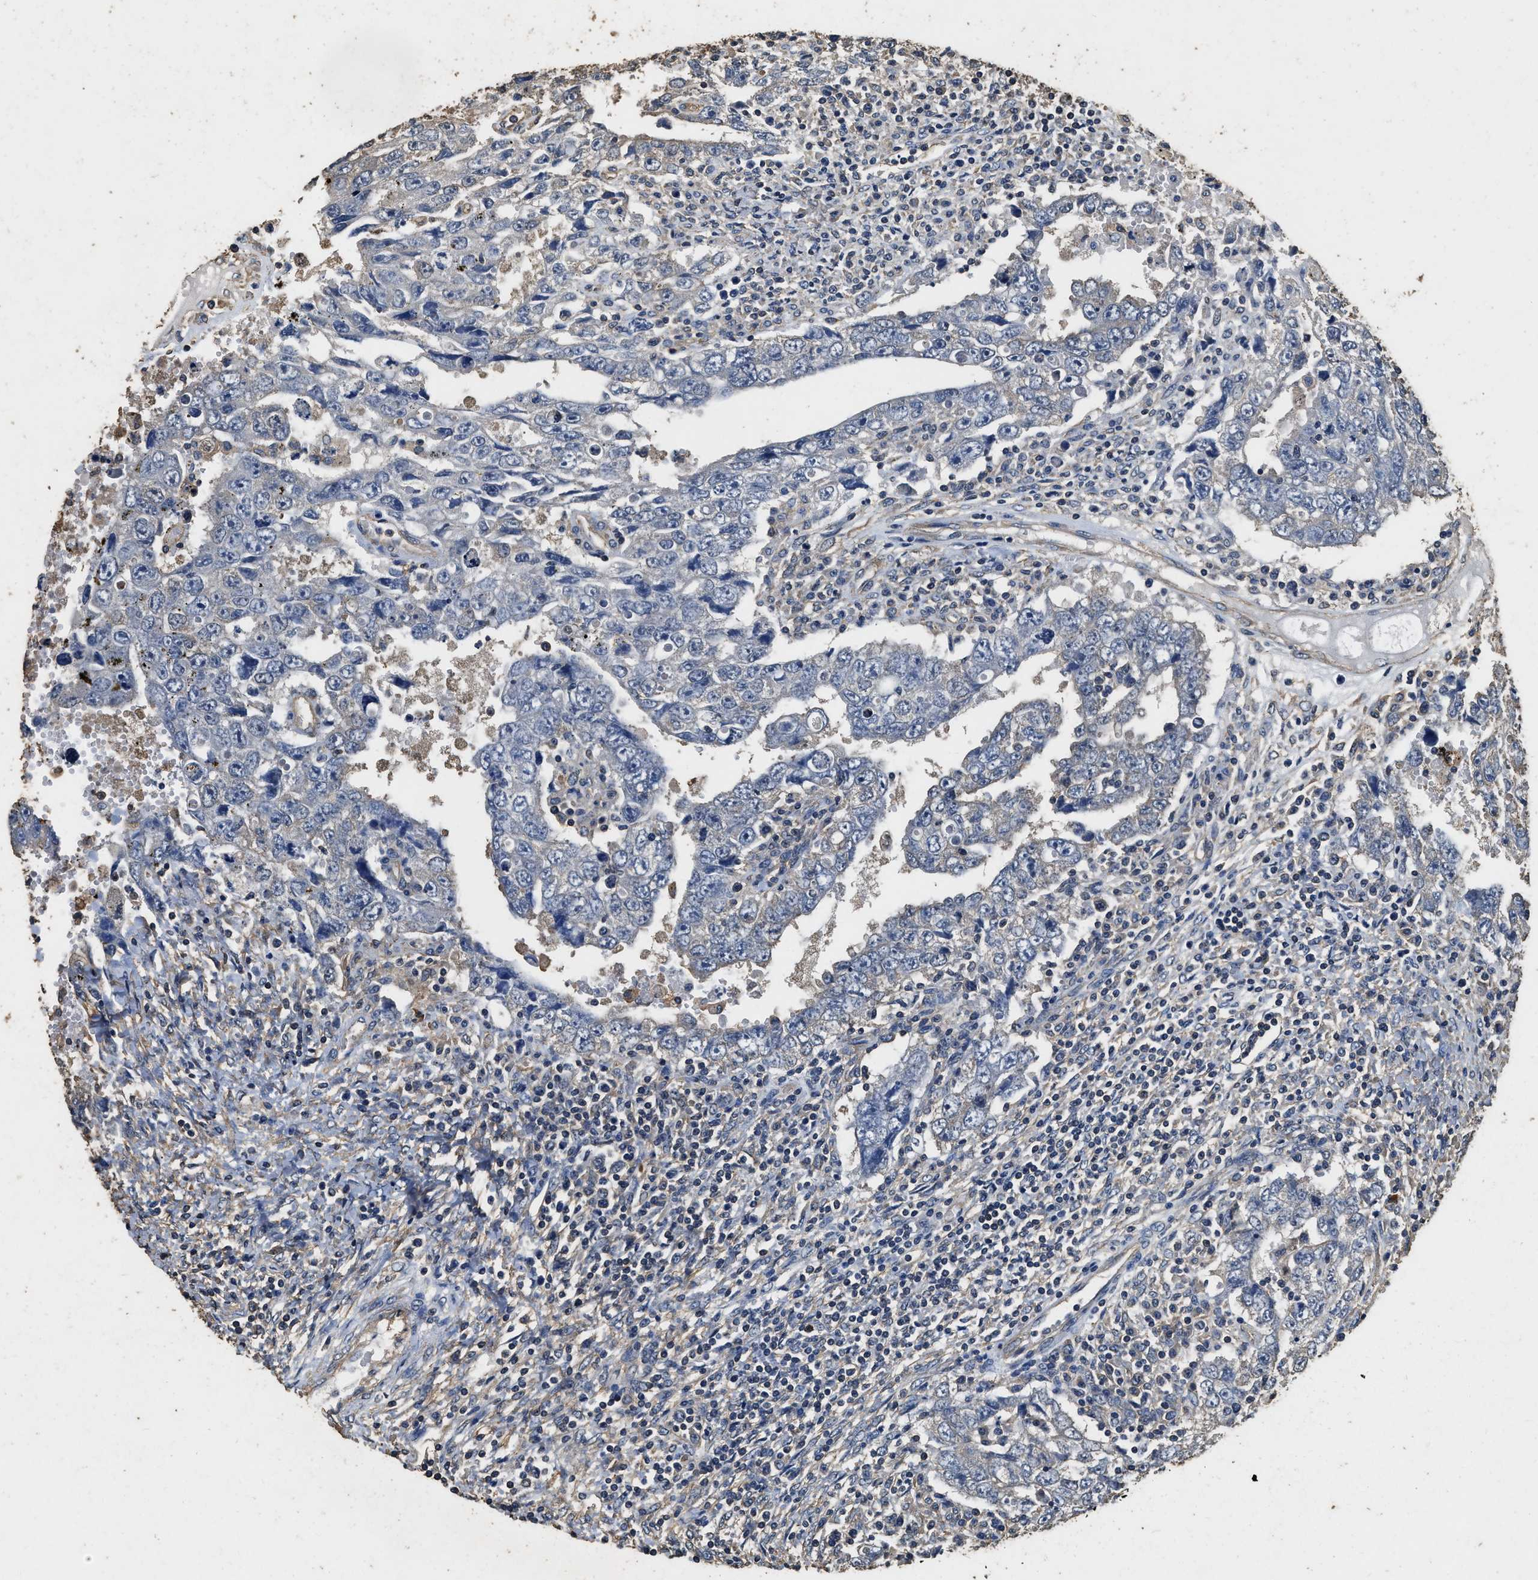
{"staining": {"intensity": "weak", "quantity": "<25%", "location": "cytoplasmic/membranous"}, "tissue": "testis cancer", "cell_type": "Tumor cells", "image_type": "cancer", "snomed": [{"axis": "morphology", "description": "Carcinoma, Embryonal, NOS"}, {"axis": "topography", "description": "Testis"}], "caption": "The immunohistochemistry (IHC) histopathology image has no significant positivity in tumor cells of testis cancer (embryonal carcinoma) tissue.", "gene": "MIB1", "patient": {"sex": "male", "age": 26}}